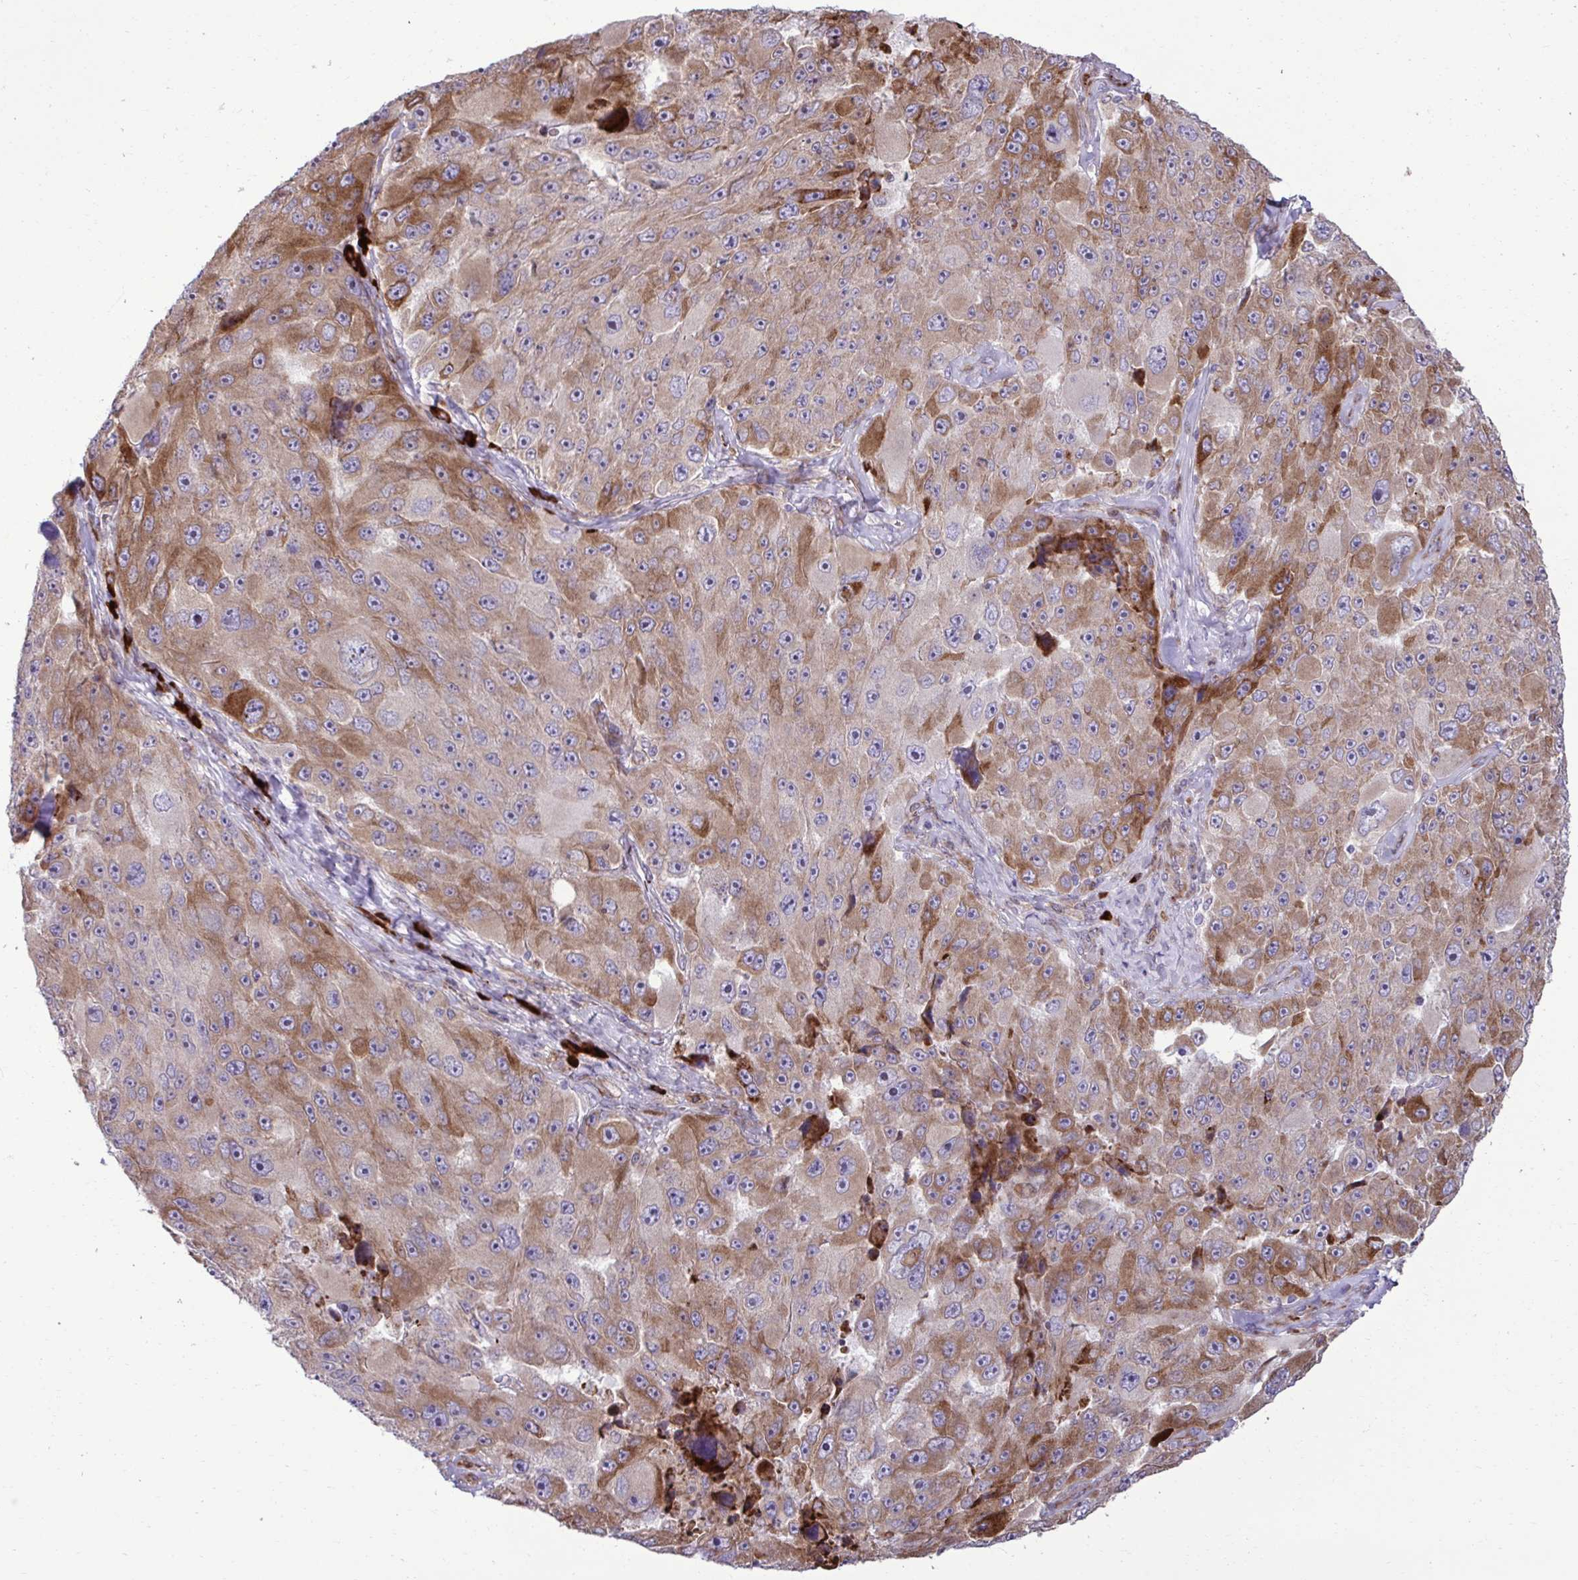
{"staining": {"intensity": "moderate", "quantity": "25%-75%", "location": "cytoplasmic/membranous"}, "tissue": "melanoma", "cell_type": "Tumor cells", "image_type": "cancer", "snomed": [{"axis": "morphology", "description": "Malignant melanoma, Metastatic site"}, {"axis": "topography", "description": "Lymph node"}], "caption": "A histopathology image of human melanoma stained for a protein demonstrates moderate cytoplasmic/membranous brown staining in tumor cells.", "gene": "LIMS1", "patient": {"sex": "male", "age": 62}}